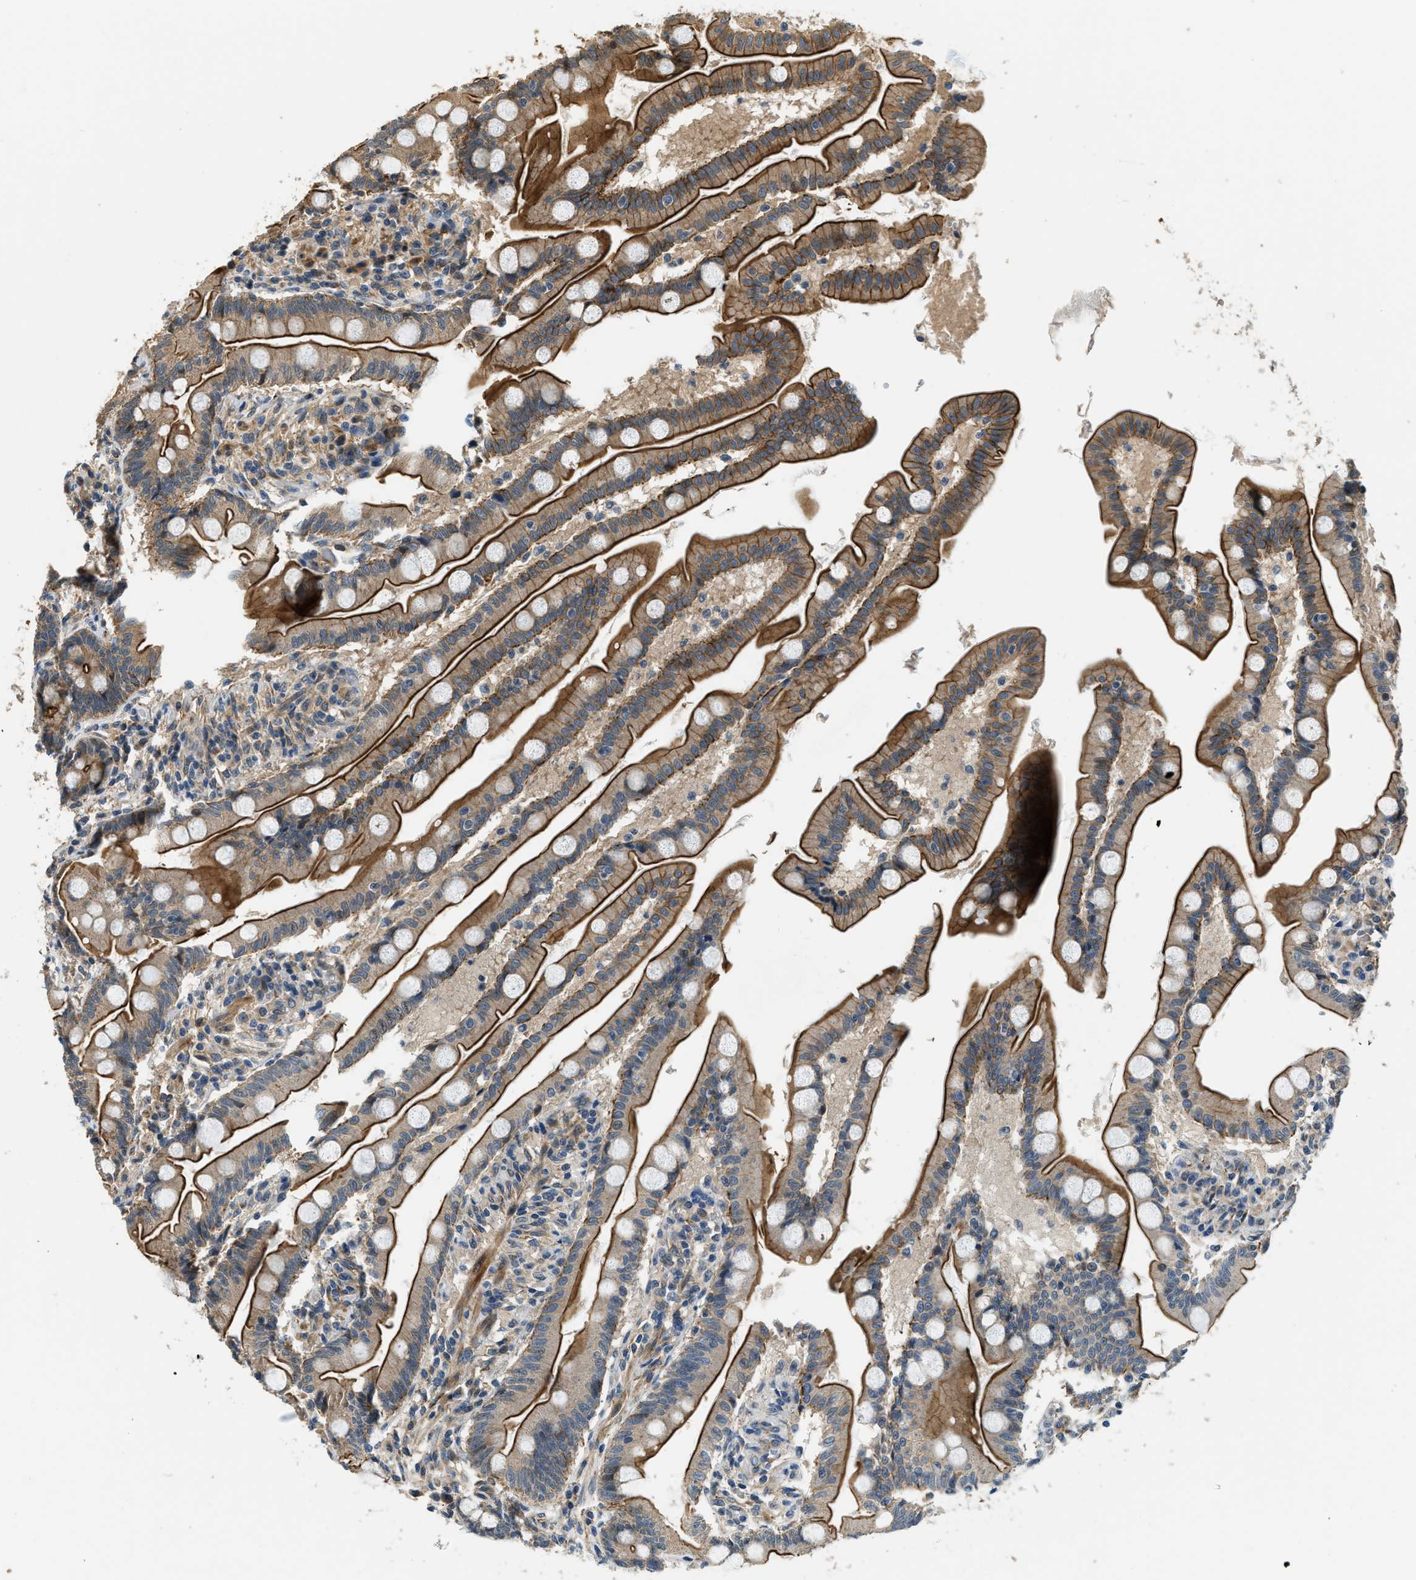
{"staining": {"intensity": "strong", "quantity": ">75%", "location": "cytoplasmic/membranous"}, "tissue": "small intestine", "cell_type": "Glandular cells", "image_type": "normal", "snomed": [{"axis": "morphology", "description": "Normal tissue, NOS"}, {"axis": "topography", "description": "Small intestine"}], "caption": "IHC (DAB) staining of benign human small intestine displays strong cytoplasmic/membranous protein staining in approximately >75% of glandular cells. (Stains: DAB (3,3'-diaminobenzidine) in brown, nuclei in blue, Microscopy: brightfield microscopy at high magnification).", "gene": "ALOX12", "patient": {"sex": "female", "age": 56}}